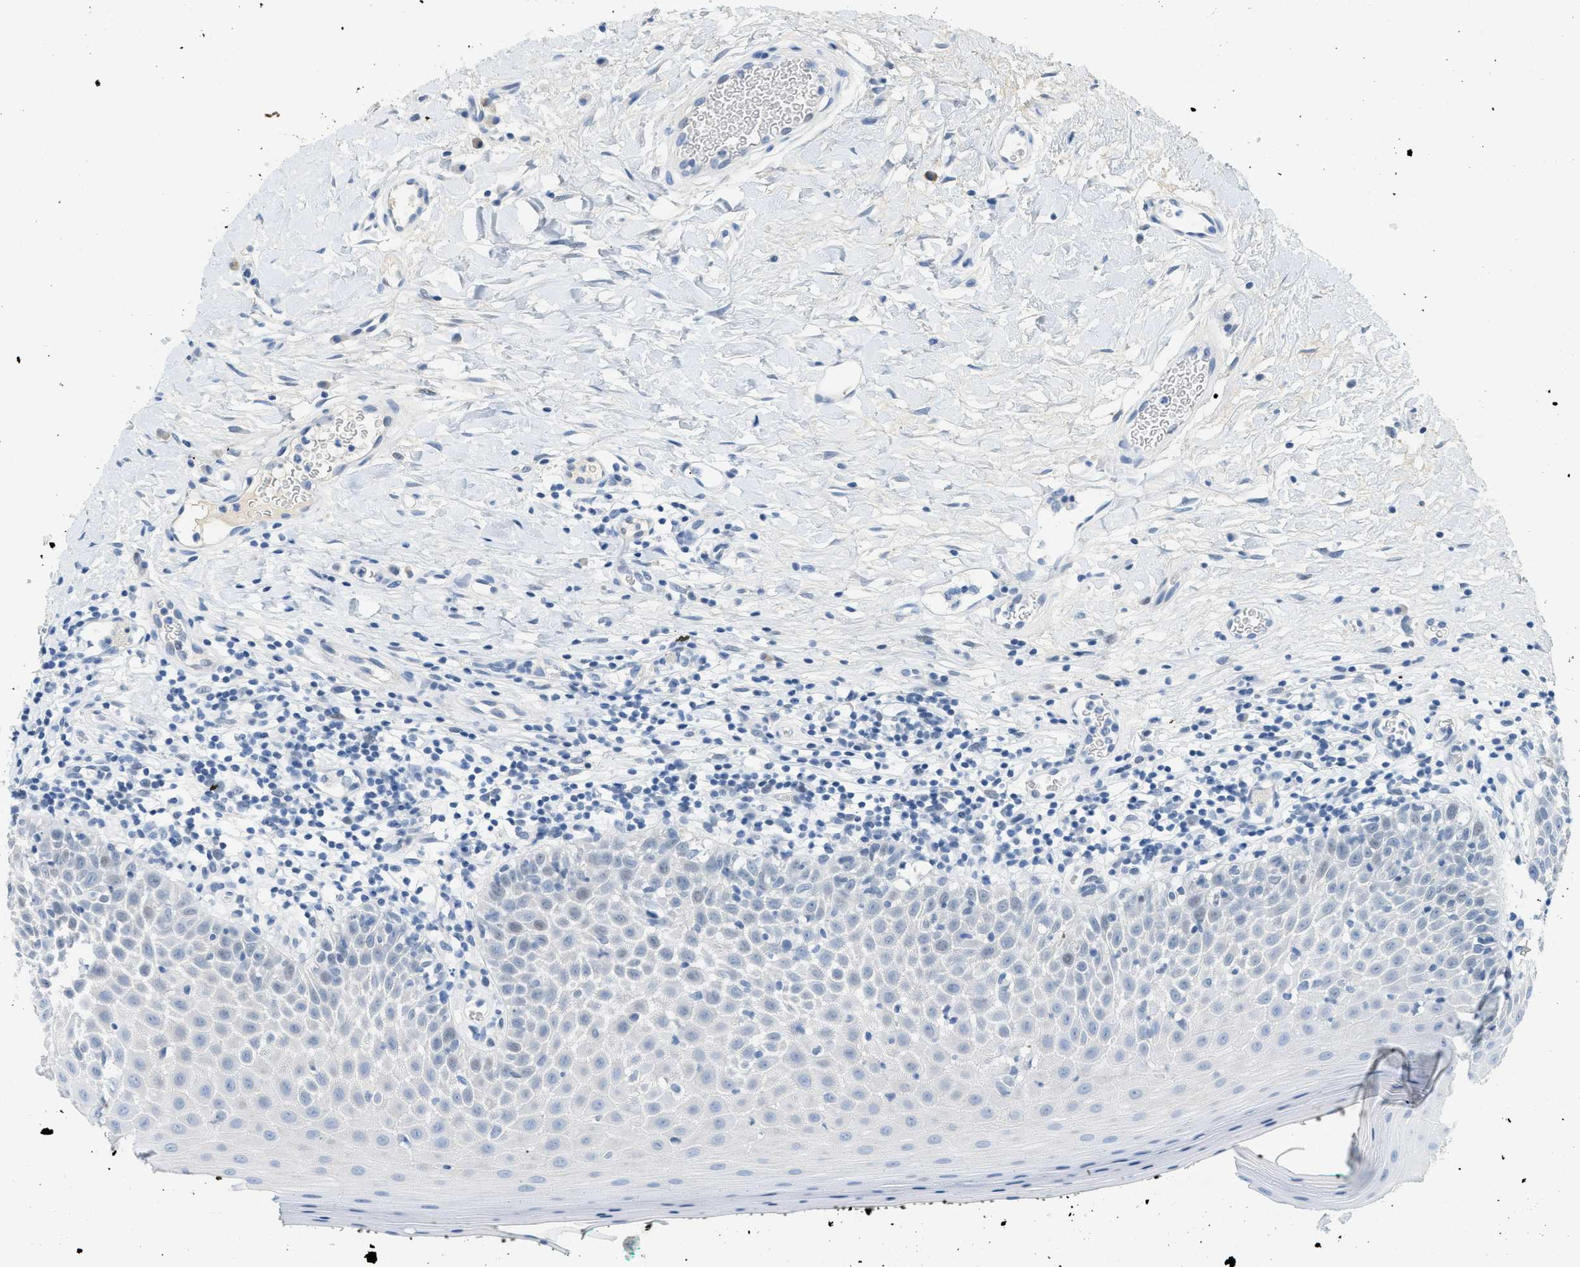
{"staining": {"intensity": "negative", "quantity": "none", "location": "none"}, "tissue": "oral mucosa", "cell_type": "Squamous epithelial cells", "image_type": "normal", "snomed": [{"axis": "morphology", "description": "Normal tissue, NOS"}, {"axis": "topography", "description": "Skeletal muscle"}, {"axis": "topography", "description": "Oral tissue"}], "caption": "Histopathology image shows no protein expression in squamous epithelial cells of normal oral mucosa. (DAB (3,3'-diaminobenzidine) immunohistochemistry (IHC) visualized using brightfield microscopy, high magnification).", "gene": "HSF2", "patient": {"sex": "male", "age": 58}}